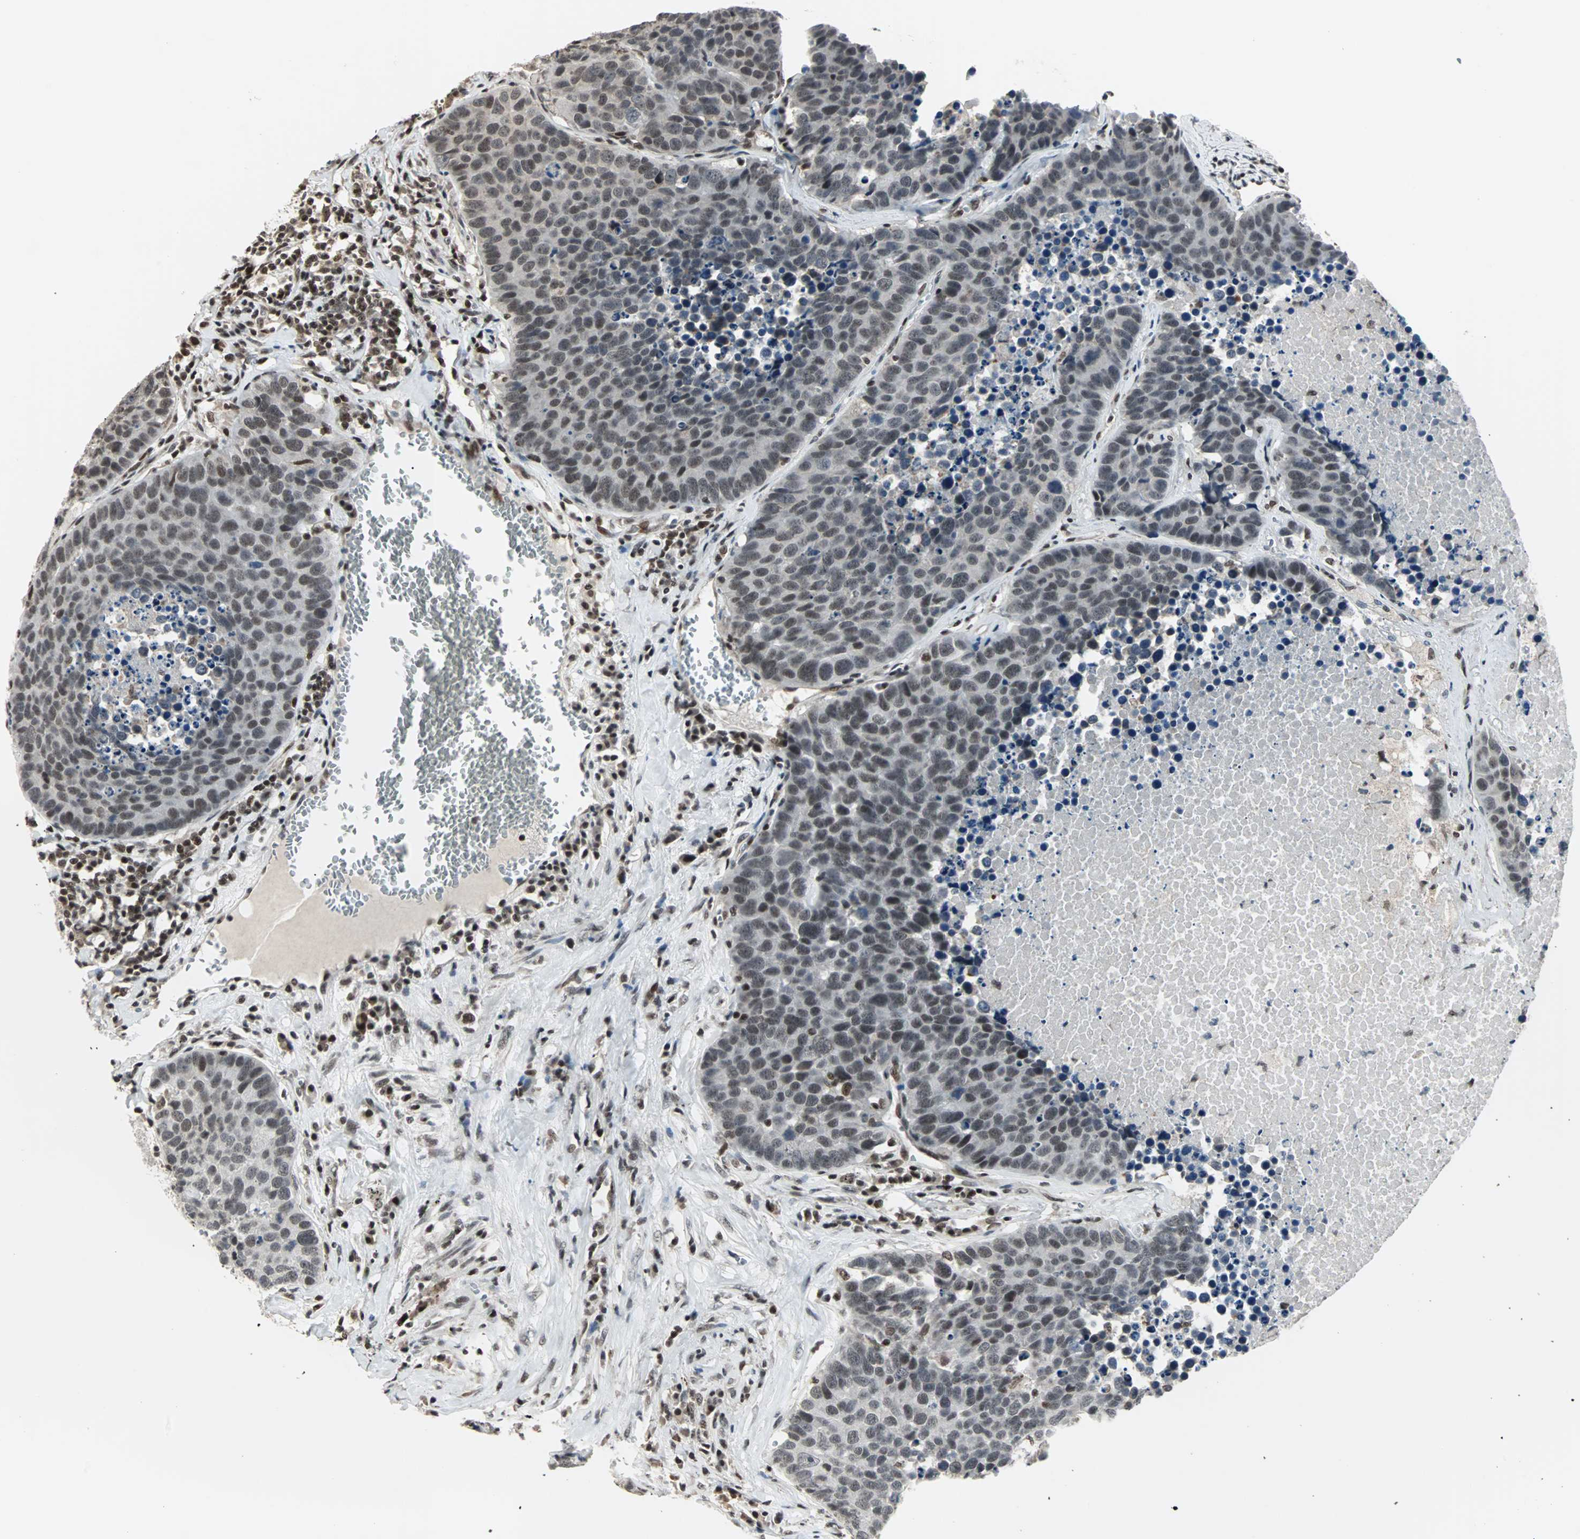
{"staining": {"intensity": "weak", "quantity": ">75%", "location": "nuclear"}, "tissue": "carcinoid", "cell_type": "Tumor cells", "image_type": "cancer", "snomed": [{"axis": "morphology", "description": "Carcinoid, malignant, NOS"}, {"axis": "topography", "description": "Lung"}], "caption": "Human carcinoid stained with a brown dye shows weak nuclear positive expression in approximately >75% of tumor cells.", "gene": "TERF2IP", "patient": {"sex": "male", "age": 60}}